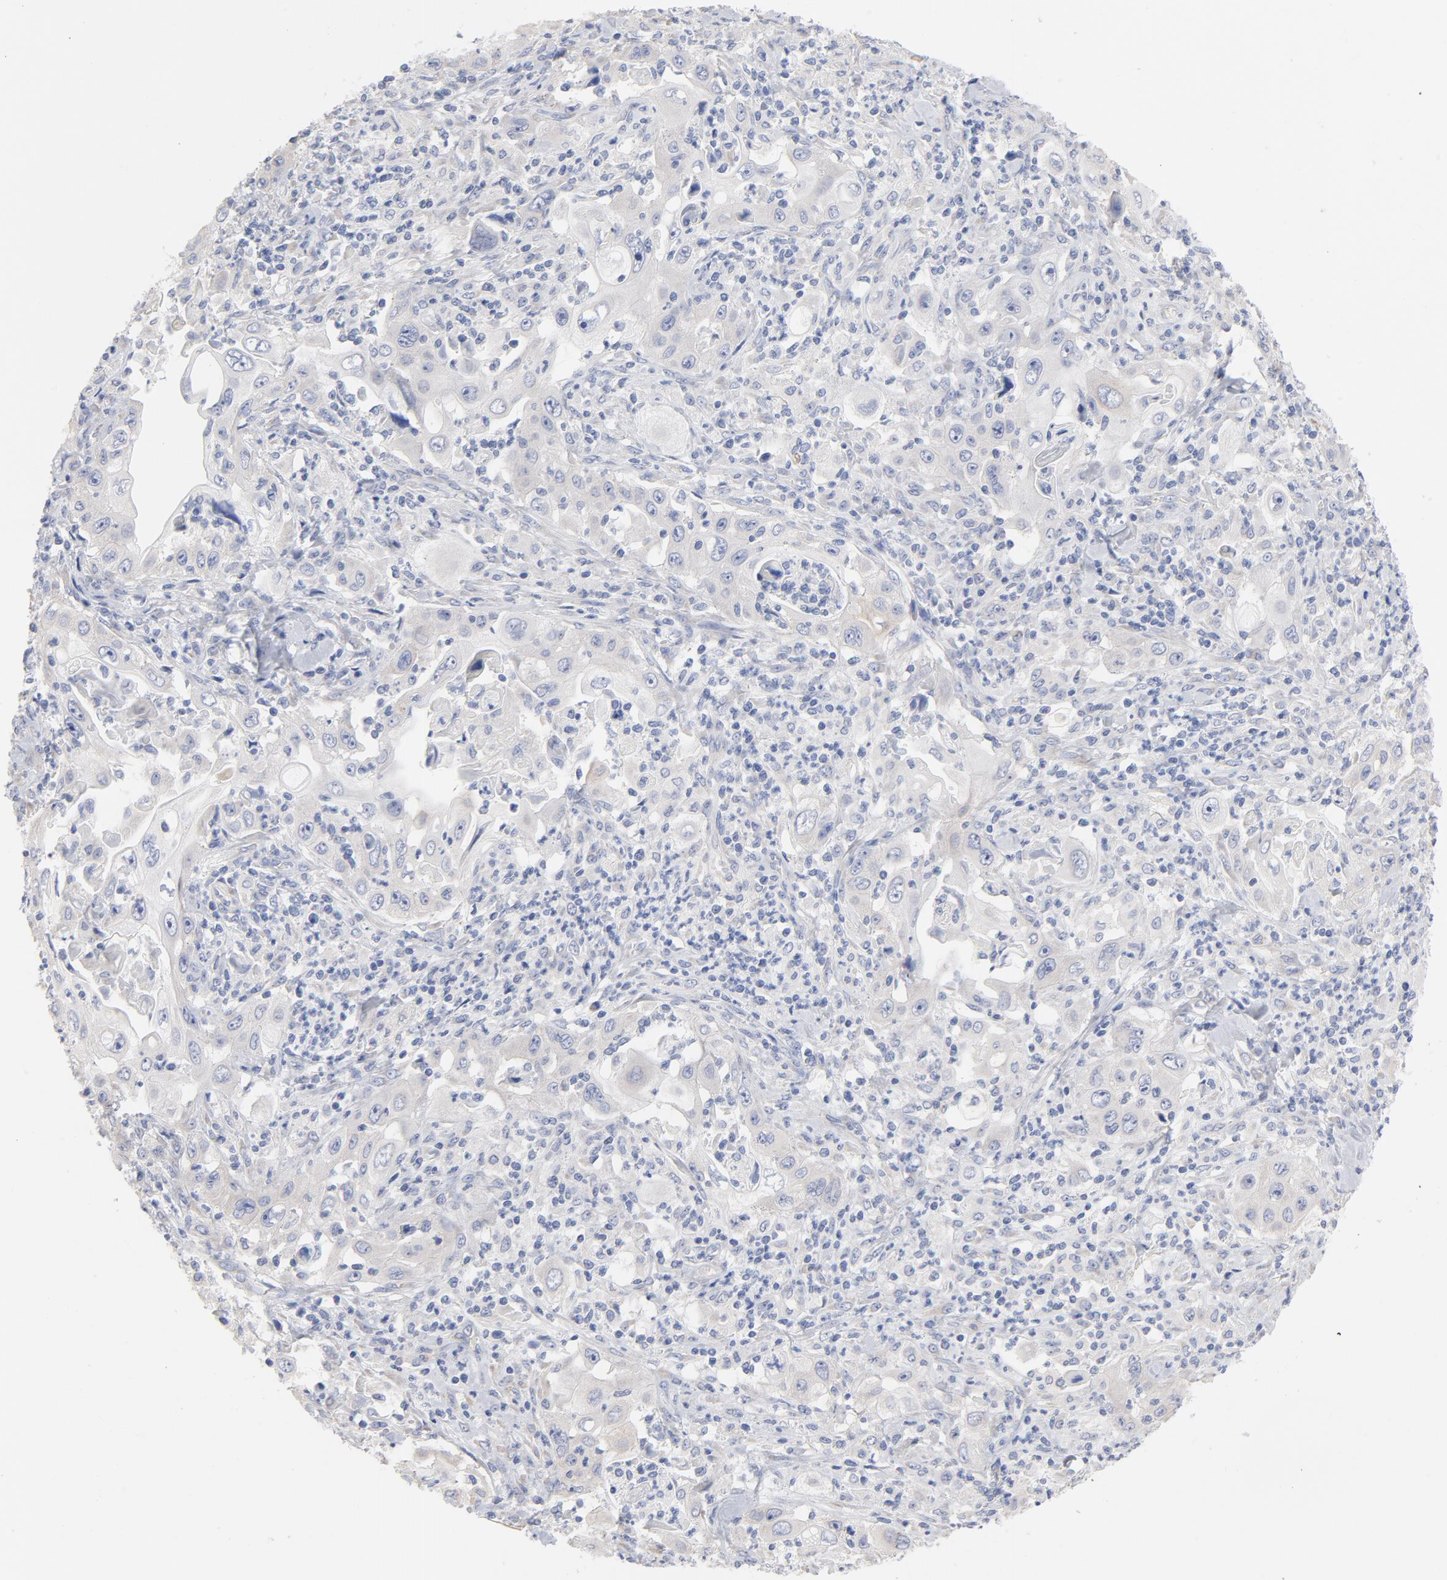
{"staining": {"intensity": "weak", "quantity": "<25%", "location": "cytoplasmic/membranous"}, "tissue": "pancreatic cancer", "cell_type": "Tumor cells", "image_type": "cancer", "snomed": [{"axis": "morphology", "description": "Adenocarcinoma, NOS"}, {"axis": "topography", "description": "Pancreas"}], "caption": "Protein analysis of pancreatic adenocarcinoma shows no significant expression in tumor cells.", "gene": "CPE", "patient": {"sex": "male", "age": 70}}